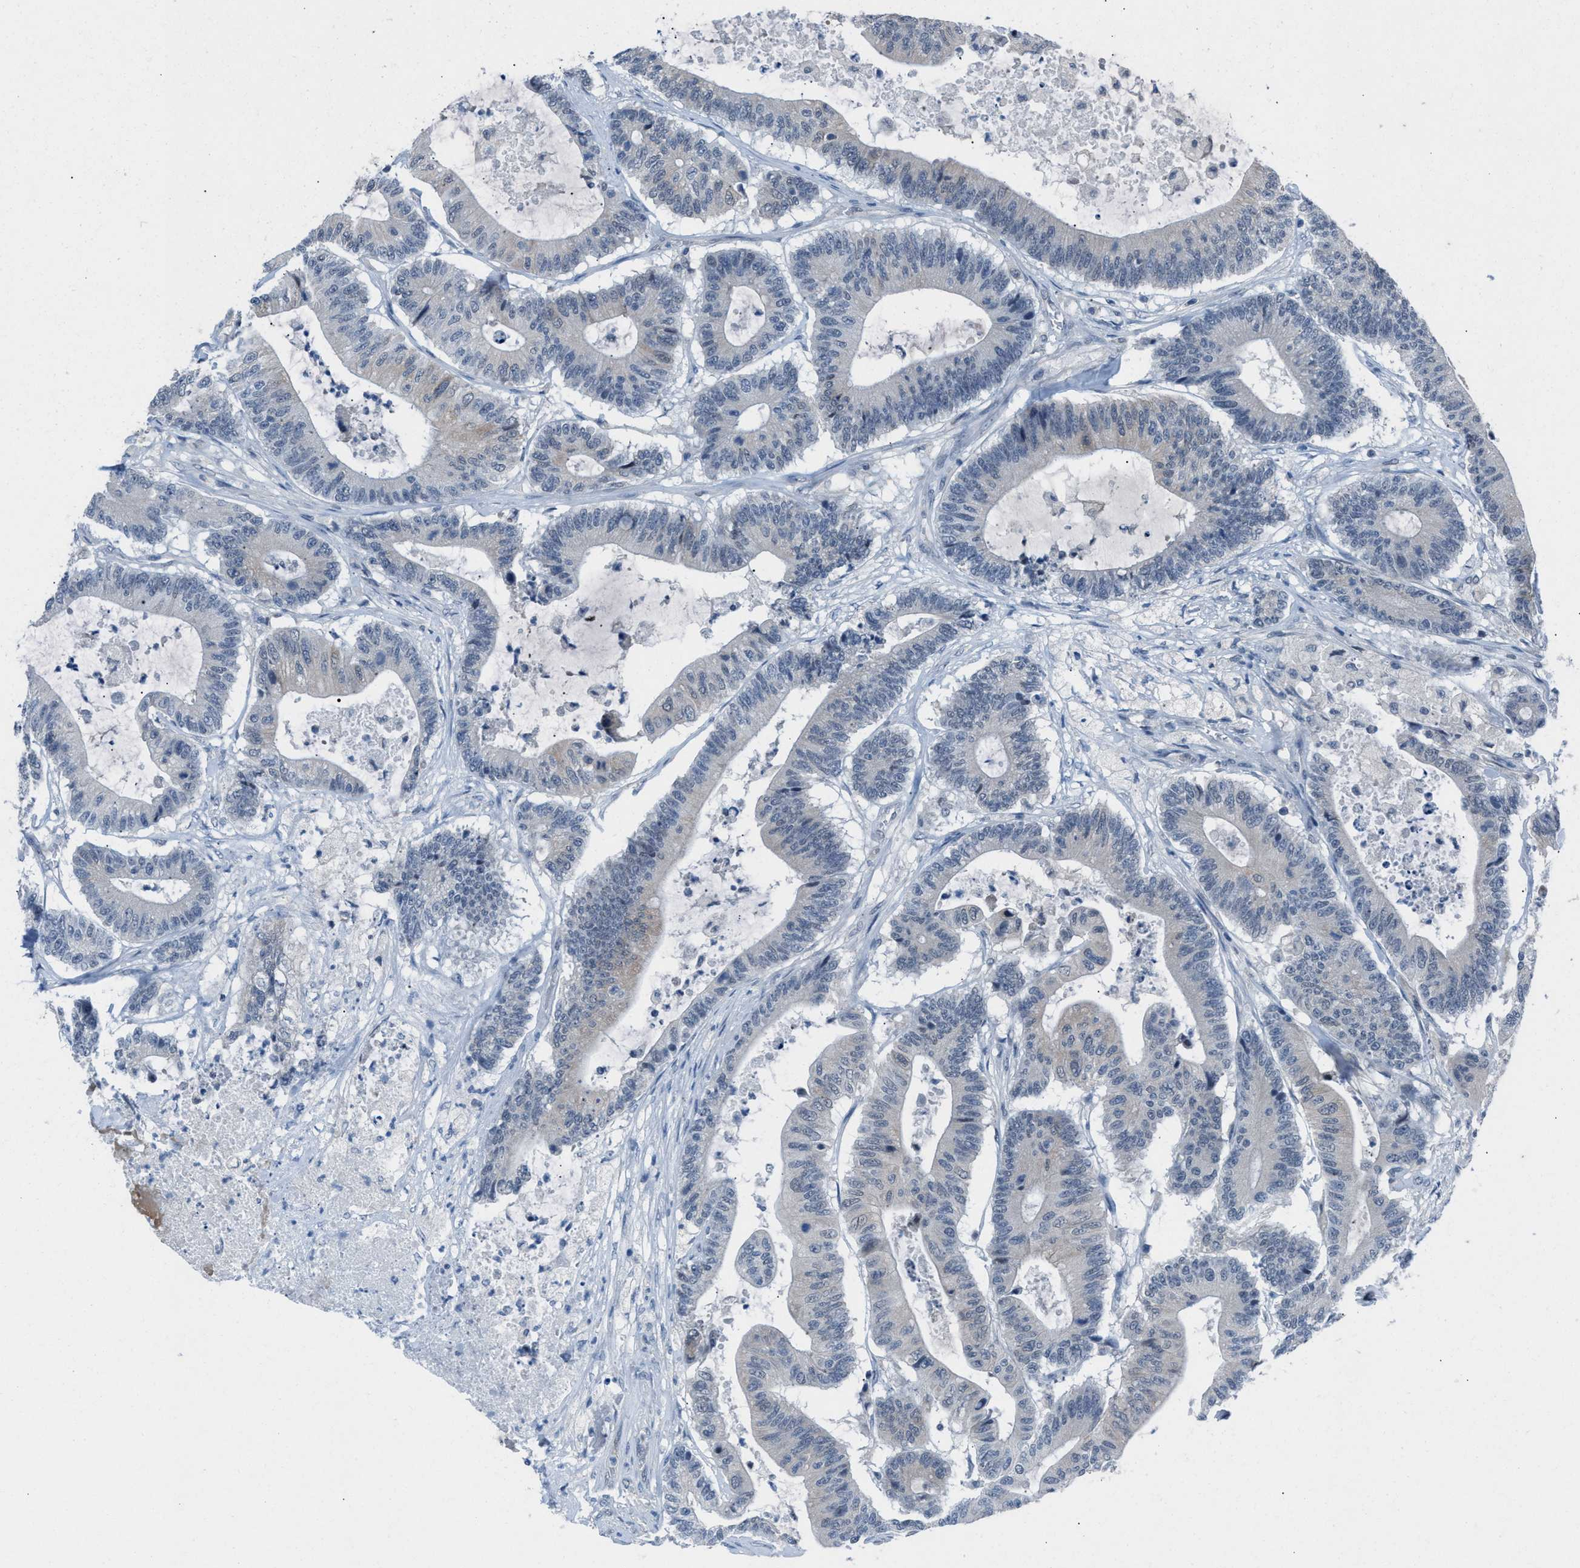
{"staining": {"intensity": "negative", "quantity": "none", "location": "none"}, "tissue": "colorectal cancer", "cell_type": "Tumor cells", "image_type": "cancer", "snomed": [{"axis": "morphology", "description": "Adenocarcinoma, NOS"}, {"axis": "topography", "description": "Colon"}], "caption": "This photomicrograph is of colorectal cancer stained with immunohistochemistry (IHC) to label a protein in brown with the nuclei are counter-stained blue. There is no positivity in tumor cells.", "gene": "ANAPC11", "patient": {"sex": "female", "age": 84}}